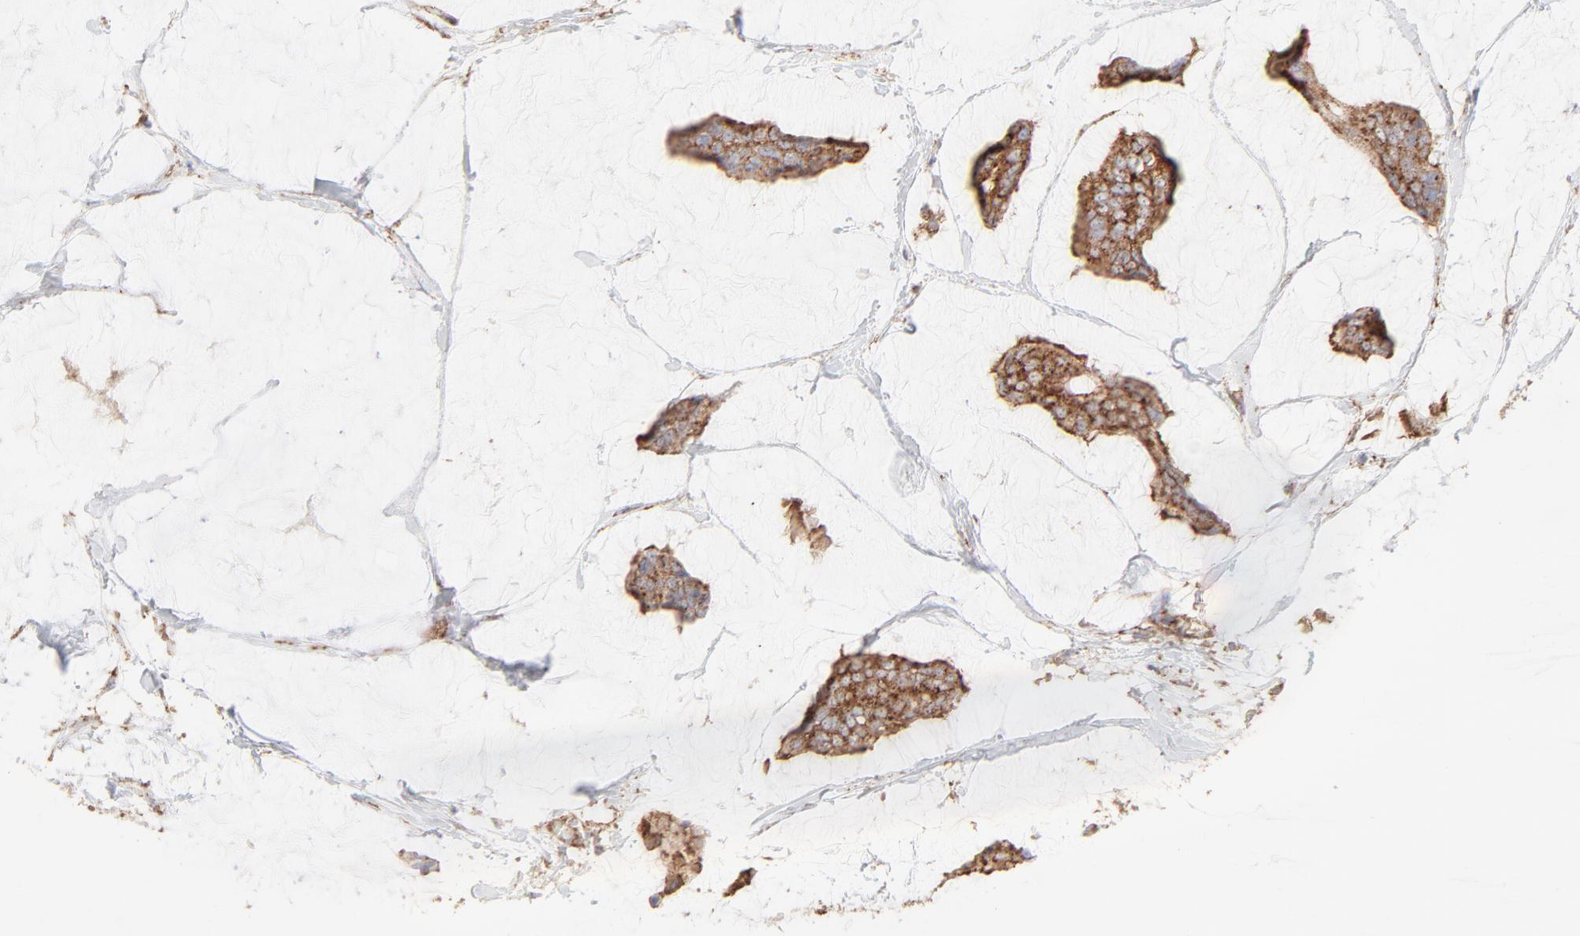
{"staining": {"intensity": "strong", "quantity": ">75%", "location": "cytoplasmic/membranous"}, "tissue": "breast cancer", "cell_type": "Tumor cells", "image_type": "cancer", "snomed": [{"axis": "morphology", "description": "Duct carcinoma"}, {"axis": "topography", "description": "Breast"}], "caption": "Immunohistochemical staining of breast invasive ductal carcinoma displays high levels of strong cytoplasmic/membranous protein expression in about >75% of tumor cells. (DAB (3,3'-diaminobenzidine) IHC with brightfield microscopy, high magnification).", "gene": "CLTB", "patient": {"sex": "female", "age": 93}}